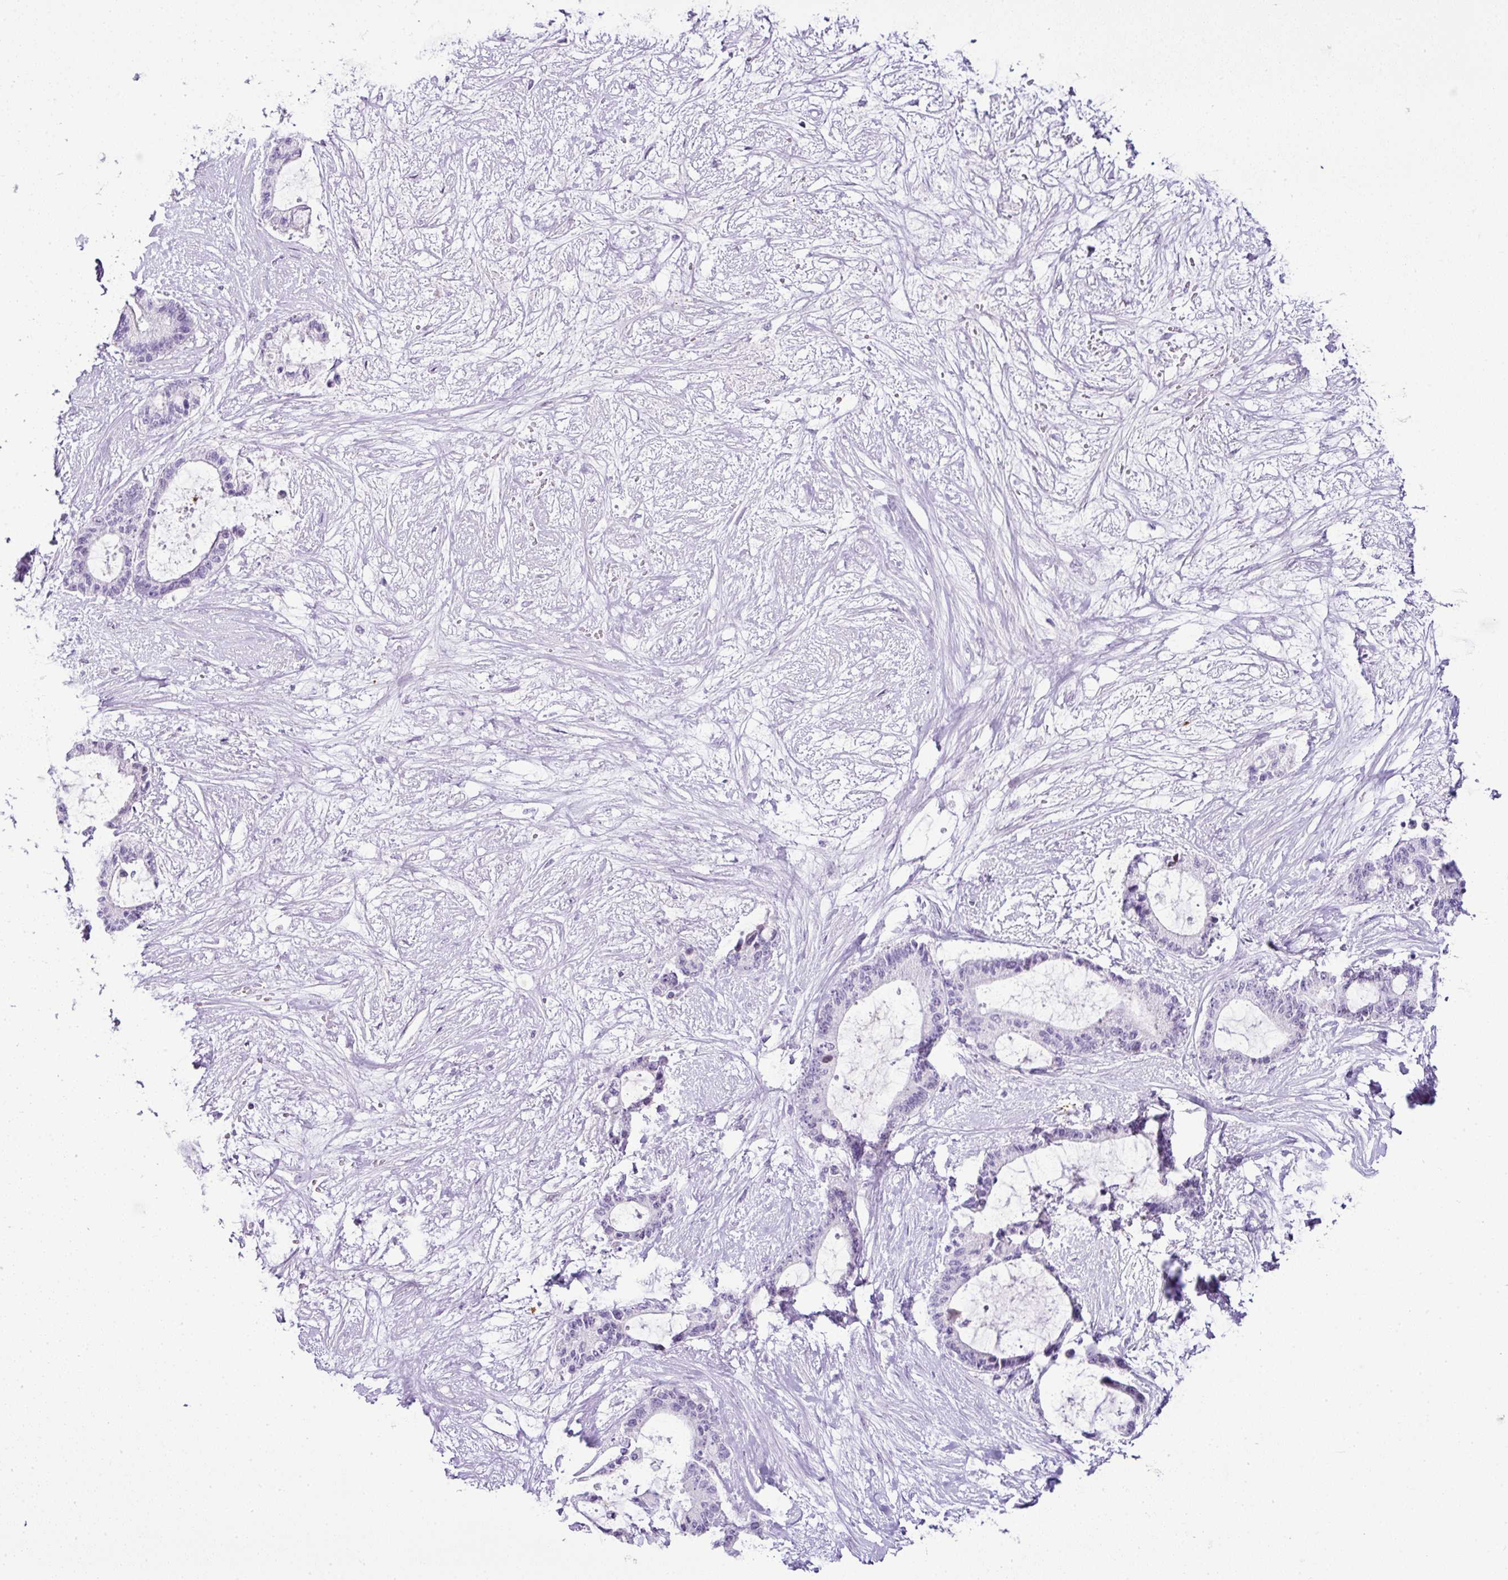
{"staining": {"intensity": "negative", "quantity": "none", "location": "none"}, "tissue": "liver cancer", "cell_type": "Tumor cells", "image_type": "cancer", "snomed": [{"axis": "morphology", "description": "Normal tissue, NOS"}, {"axis": "morphology", "description": "Cholangiocarcinoma"}, {"axis": "topography", "description": "Liver"}, {"axis": "topography", "description": "Peripheral nerve tissue"}], "caption": "This is a micrograph of immunohistochemistry (IHC) staining of liver cancer (cholangiocarcinoma), which shows no positivity in tumor cells.", "gene": "CMTM5", "patient": {"sex": "female", "age": 73}}